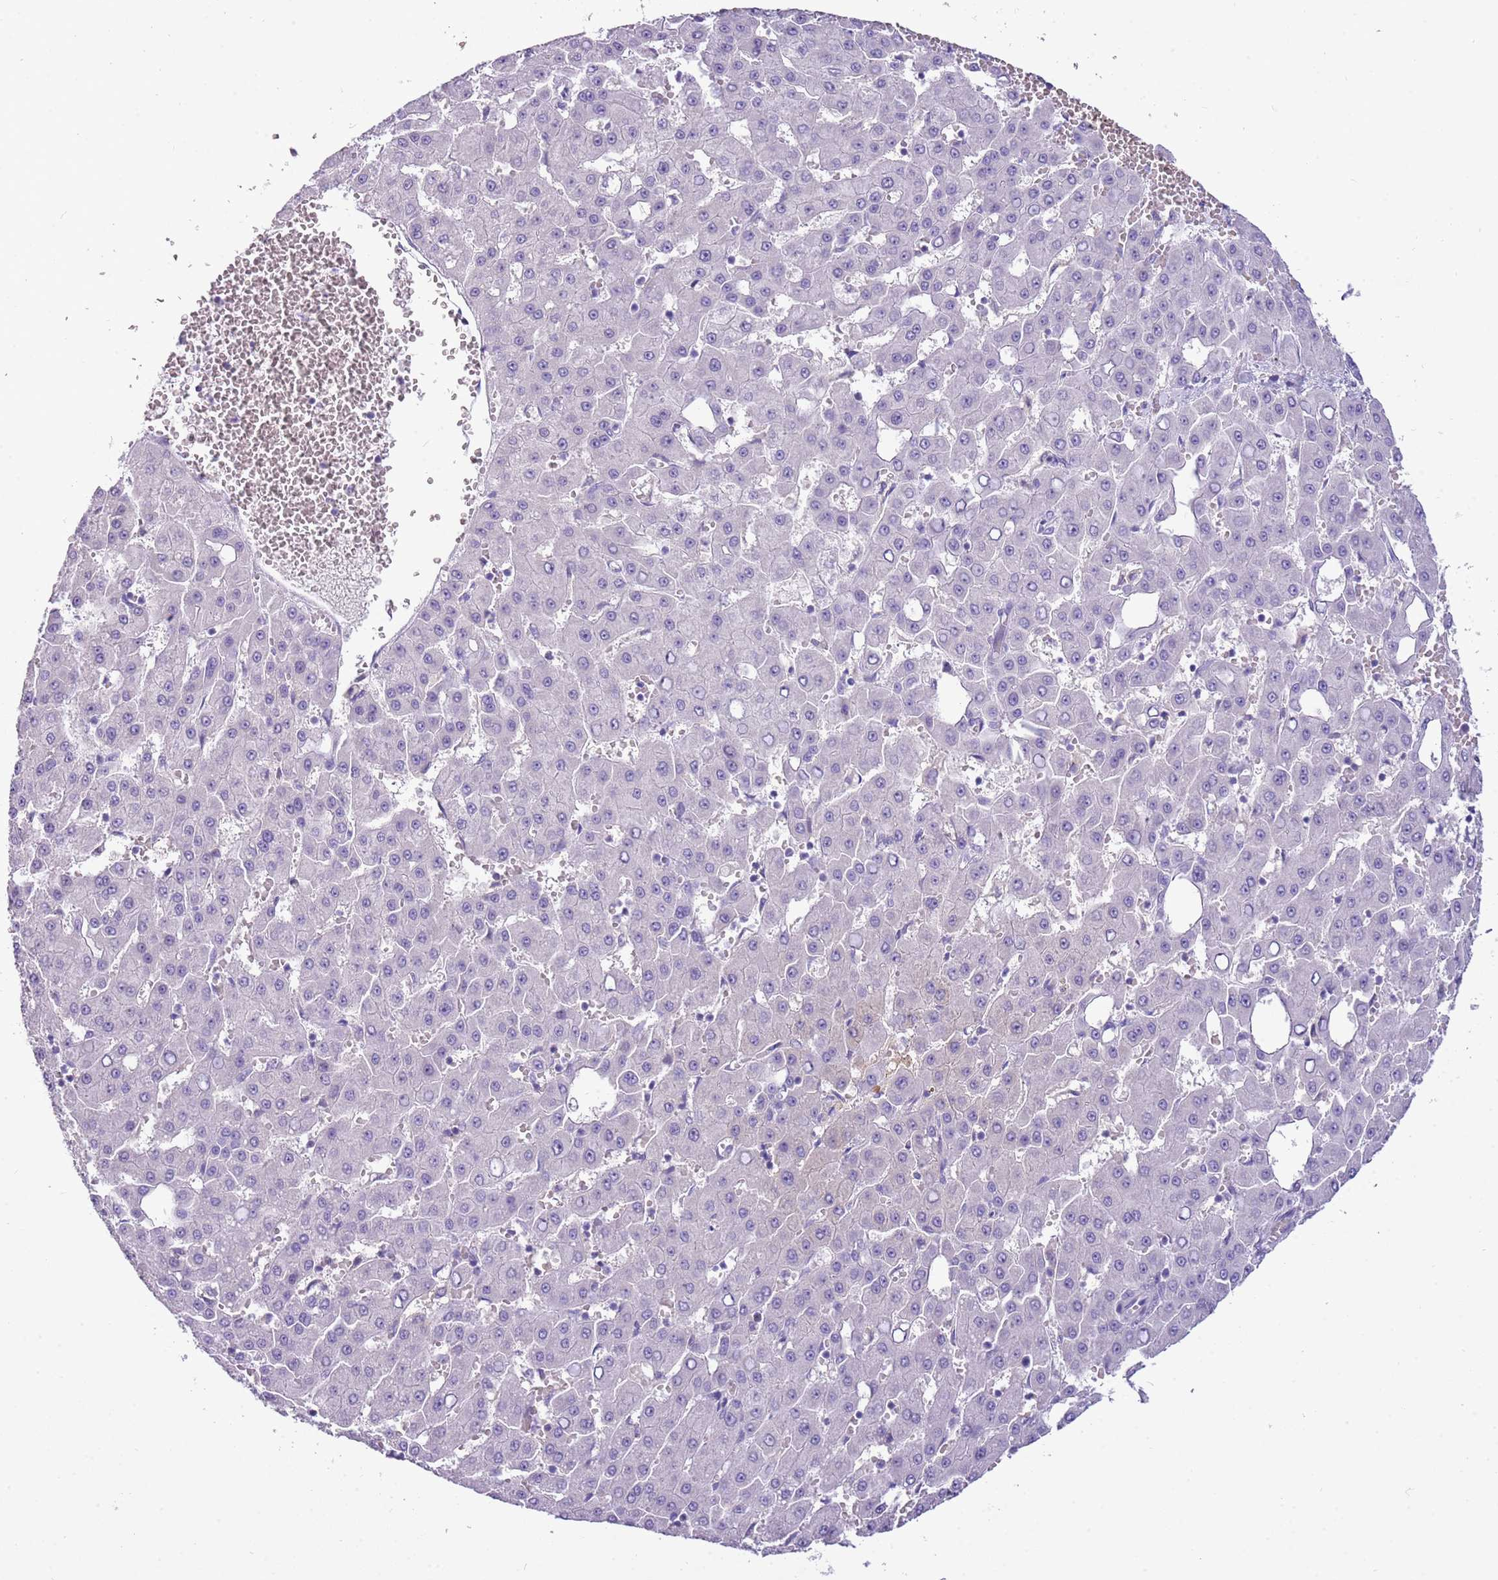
{"staining": {"intensity": "negative", "quantity": "none", "location": "none"}, "tissue": "liver cancer", "cell_type": "Tumor cells", "image_type": "cancer", "snomed": [{"axis": "morphology", "description": "Carcinoma, Hepatocellular, NOS"}, {"axis": "topography", "description": "Liver"}], "caption": "High power microscopy photomicrograph of an IHC micrograph of liver hepatocellular carcinoma, revealing no significant staining in tumor cells.", "gene": "SCAMP5", "patient": {"sex": "male", "age": 47}}